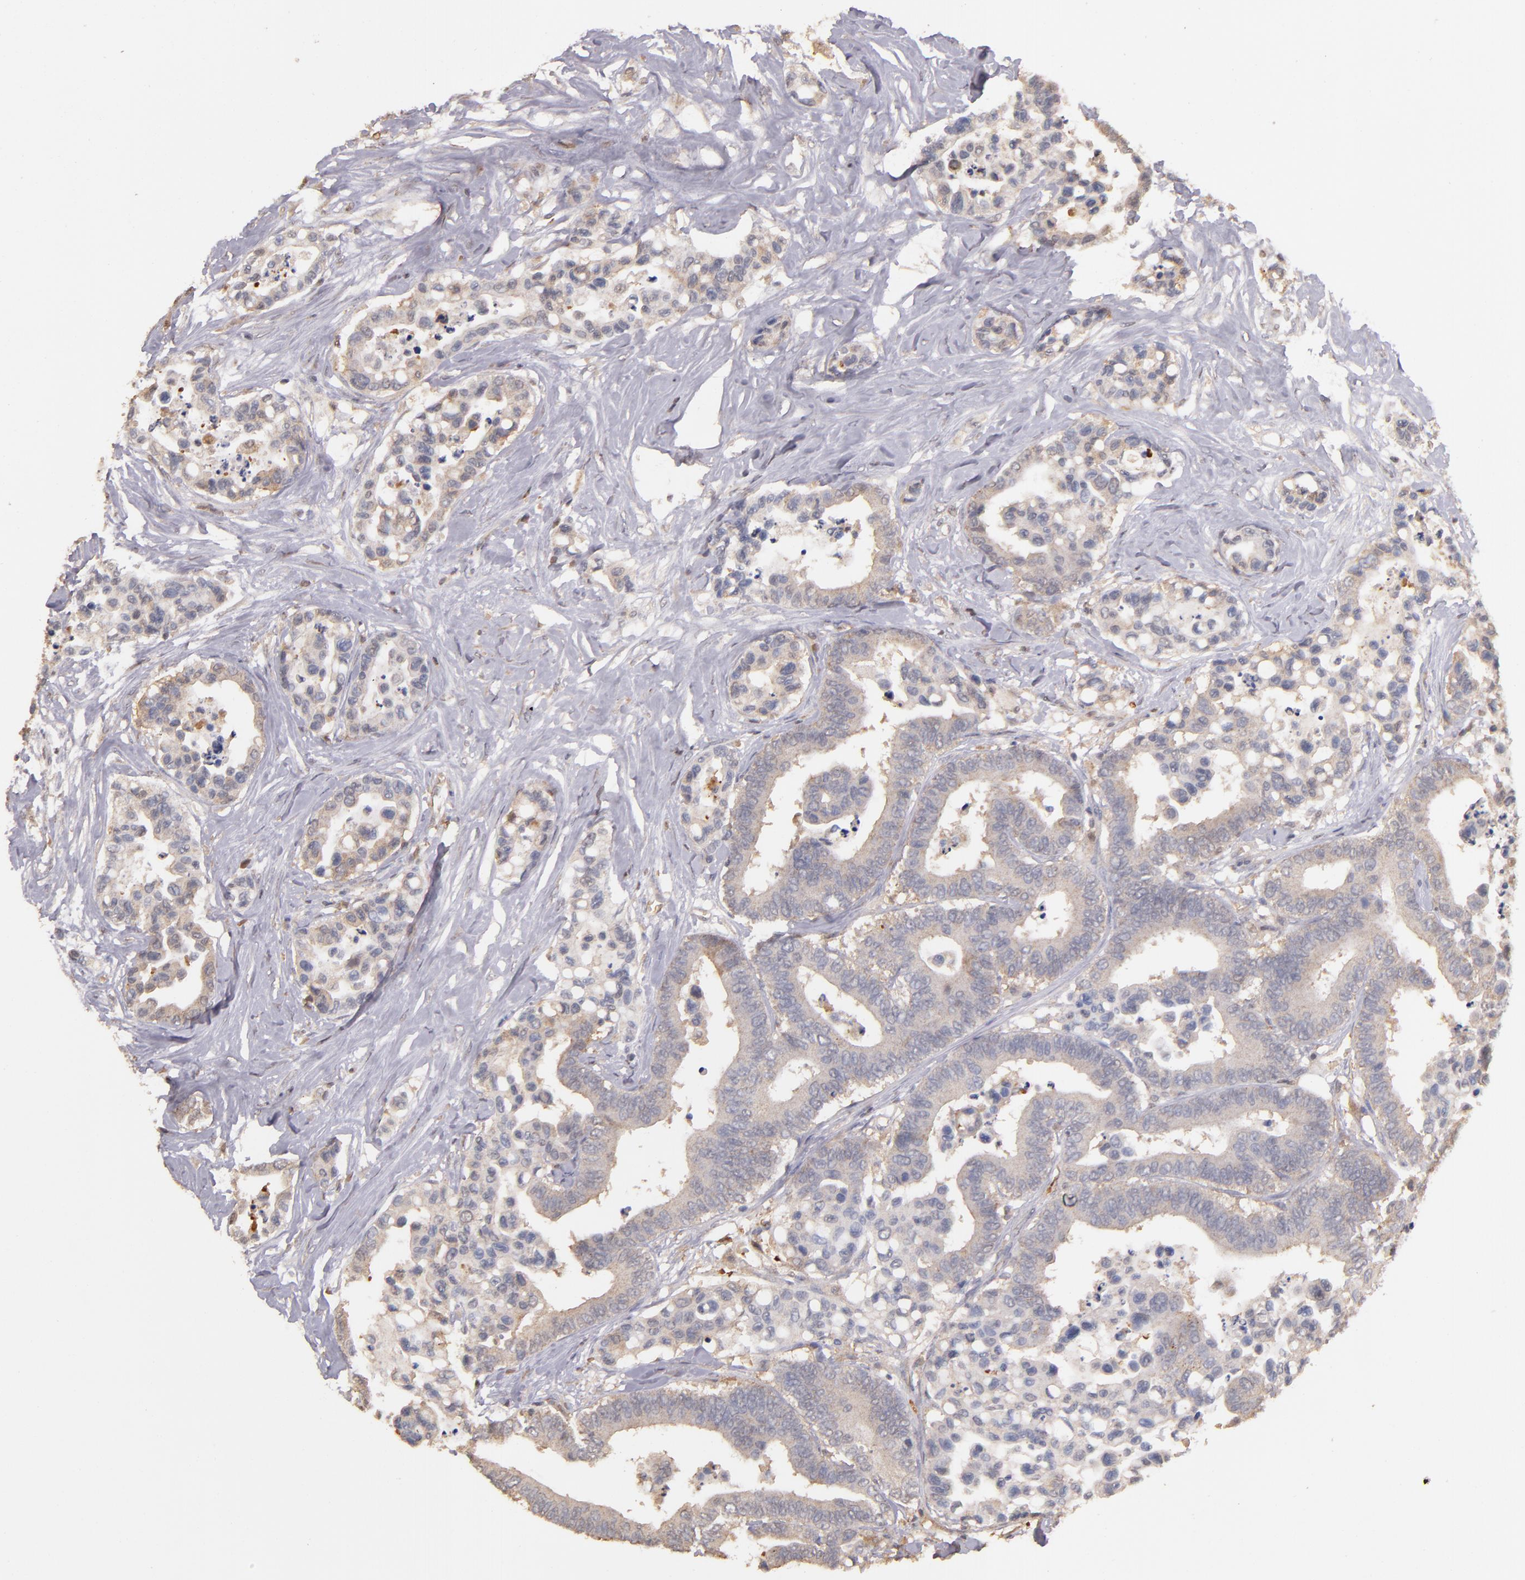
{"staining": {"intensity": "weak", "quantity": ">75%", "location": "cytoplasmic/membranous"}, "tissue": "colorectal cancer", "cell_type": "Tumor cells", "image_type": "cancer", "snomed": [{"axis": "morphology", "description": "Adenocarcinoma, NOS"}, {"axis": "topography", "description": "Colon"}], "caption": "Colorectal adenocarcinoma was stained to show a protein in brown. There is low levels of weak cytoplasmic/membranous expression in approximately >75% of tumor cells.", "gene": "SERPINC1", "patient": {"sex": "male", "age": 82}}